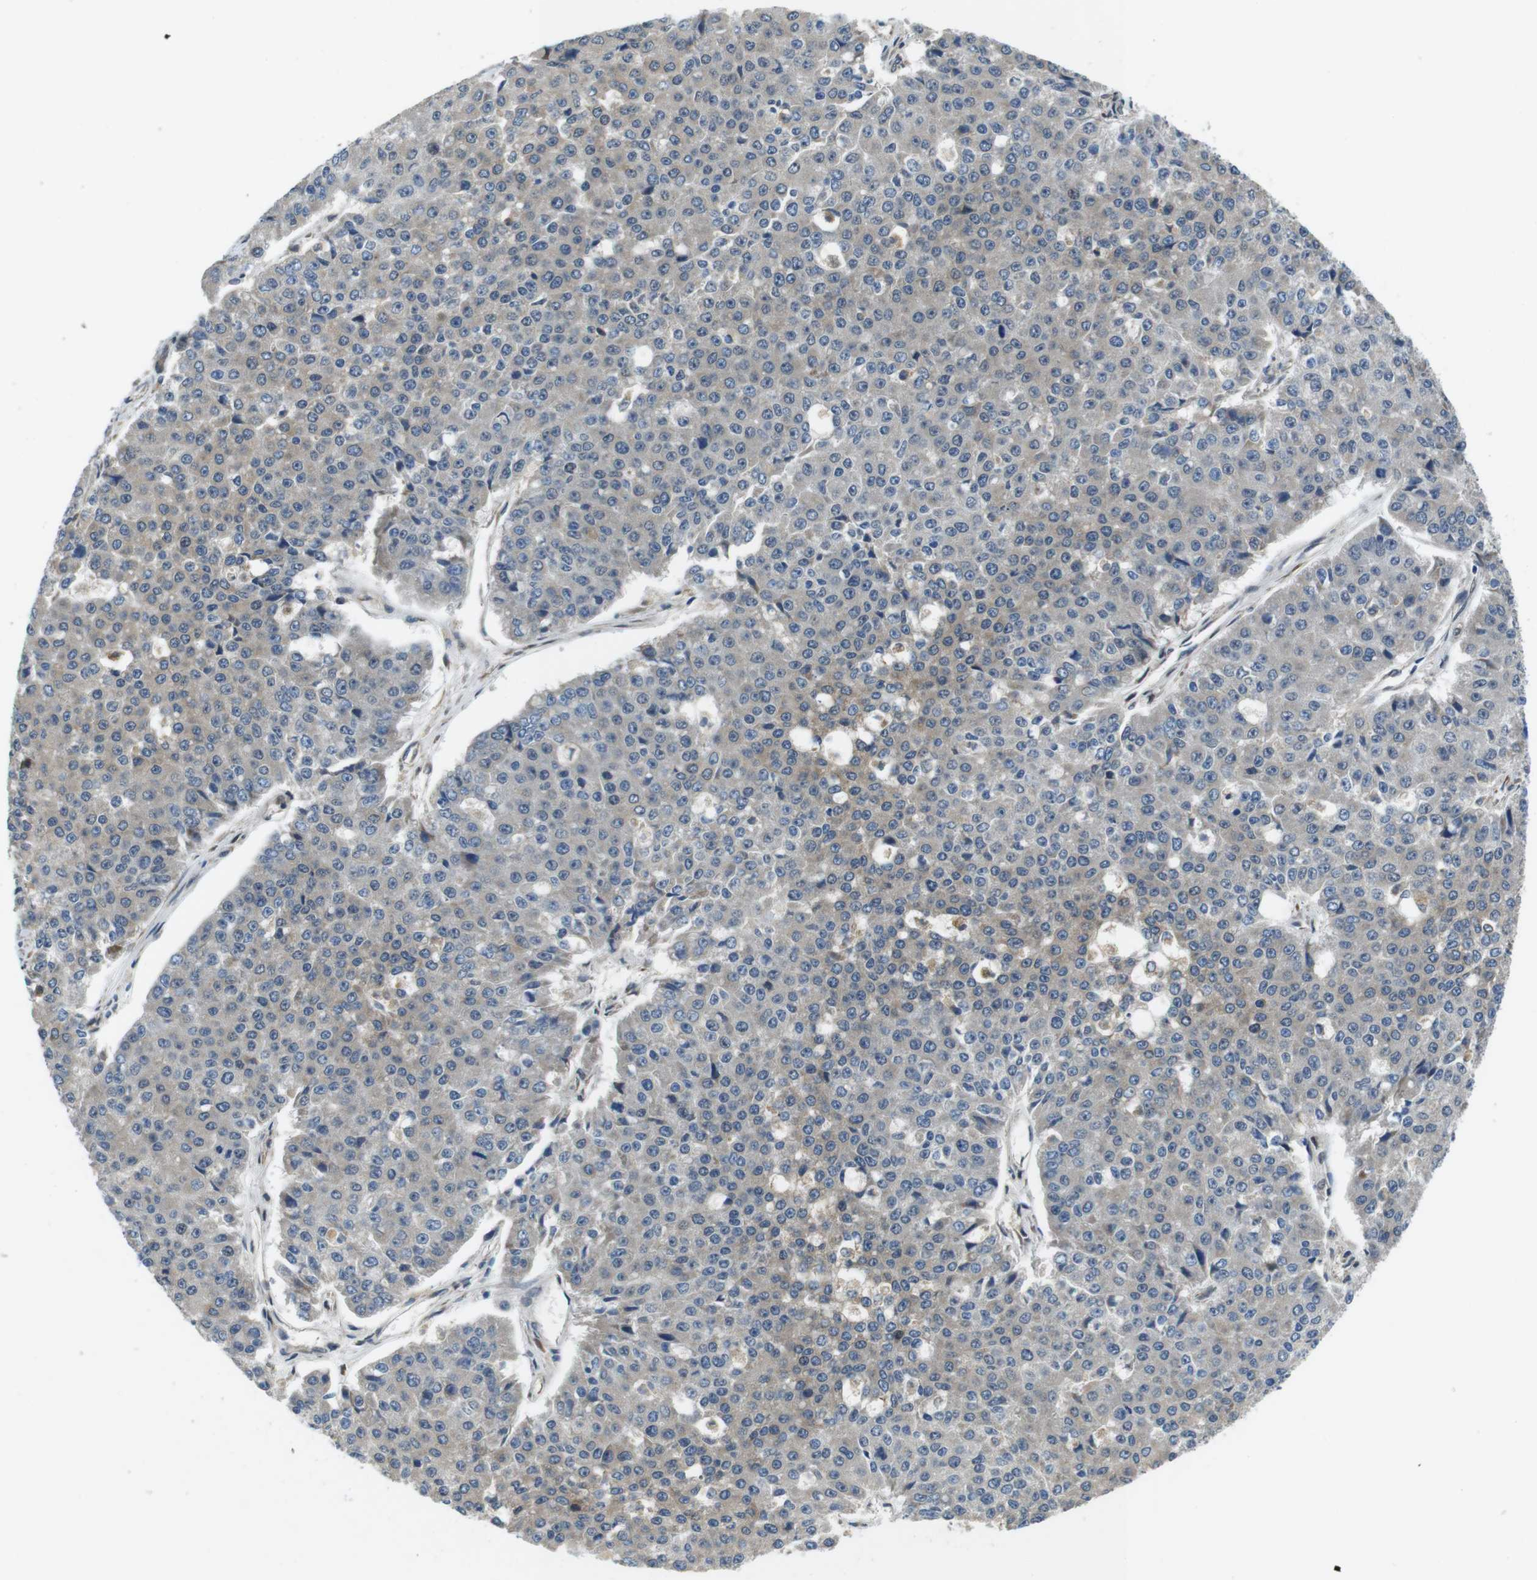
{"staining": {"intensity": "negative", "quantity": "none", "location": "none"}, "tissue": "pancreatic cancer", "cell_type": "Tumor cells", "image_type": "cancer", "snomed": [{"axis": "morphology", "description": "Adenocarcinoma, NOS"}, {"axis": "topography", "description": "Pancreas"}], "caption": "Histopathology image shows no protein staining in tumor cells of pancreatic adenocarcinoma tissue. (Immunohistochemistry (ihc), brightfield microscopy, high magnification).", "gene": "PALD1", "patient": {"sex": "male", "age": 50}}